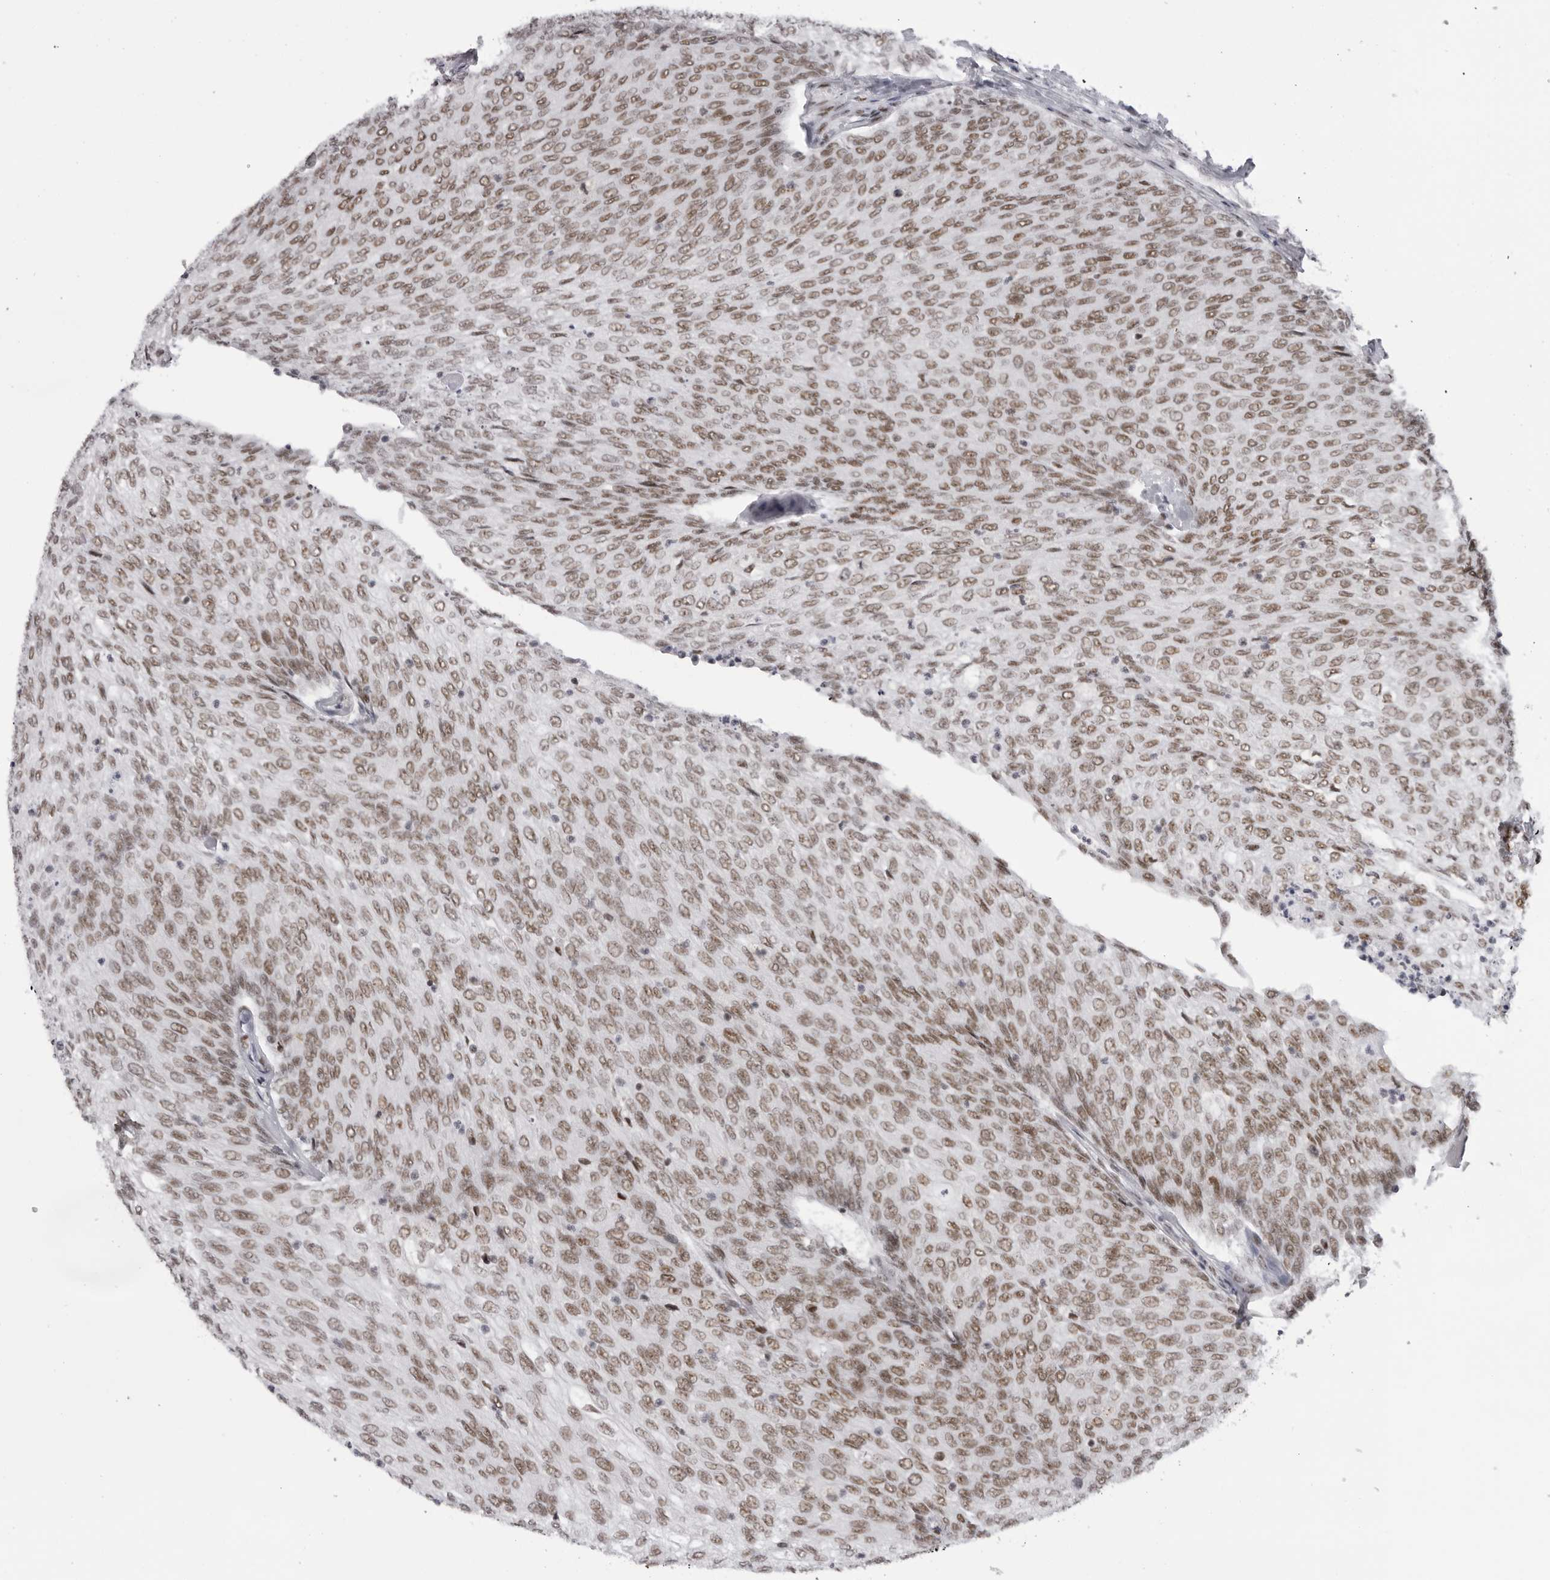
{"staining": {"intensity": "moderate", "quantity": ">75%", "location": "nuclear"}, "tissue": "urothelial cancer", "cell_type": "Tumor cells", "image_type": "cancer", "snomed": [{"axis": "morphology", "description": "Urothelial carcinoma, Low grade"}, {"axis": "topography", "description": "Urinary bladder"}], "caption": "This is an image of IHC staining of urothelial cancer, which shows moderate staining in the nuclear of tumor cells.", "gene": "DHX9", "patient": {"sex": "female", "age": 79}}